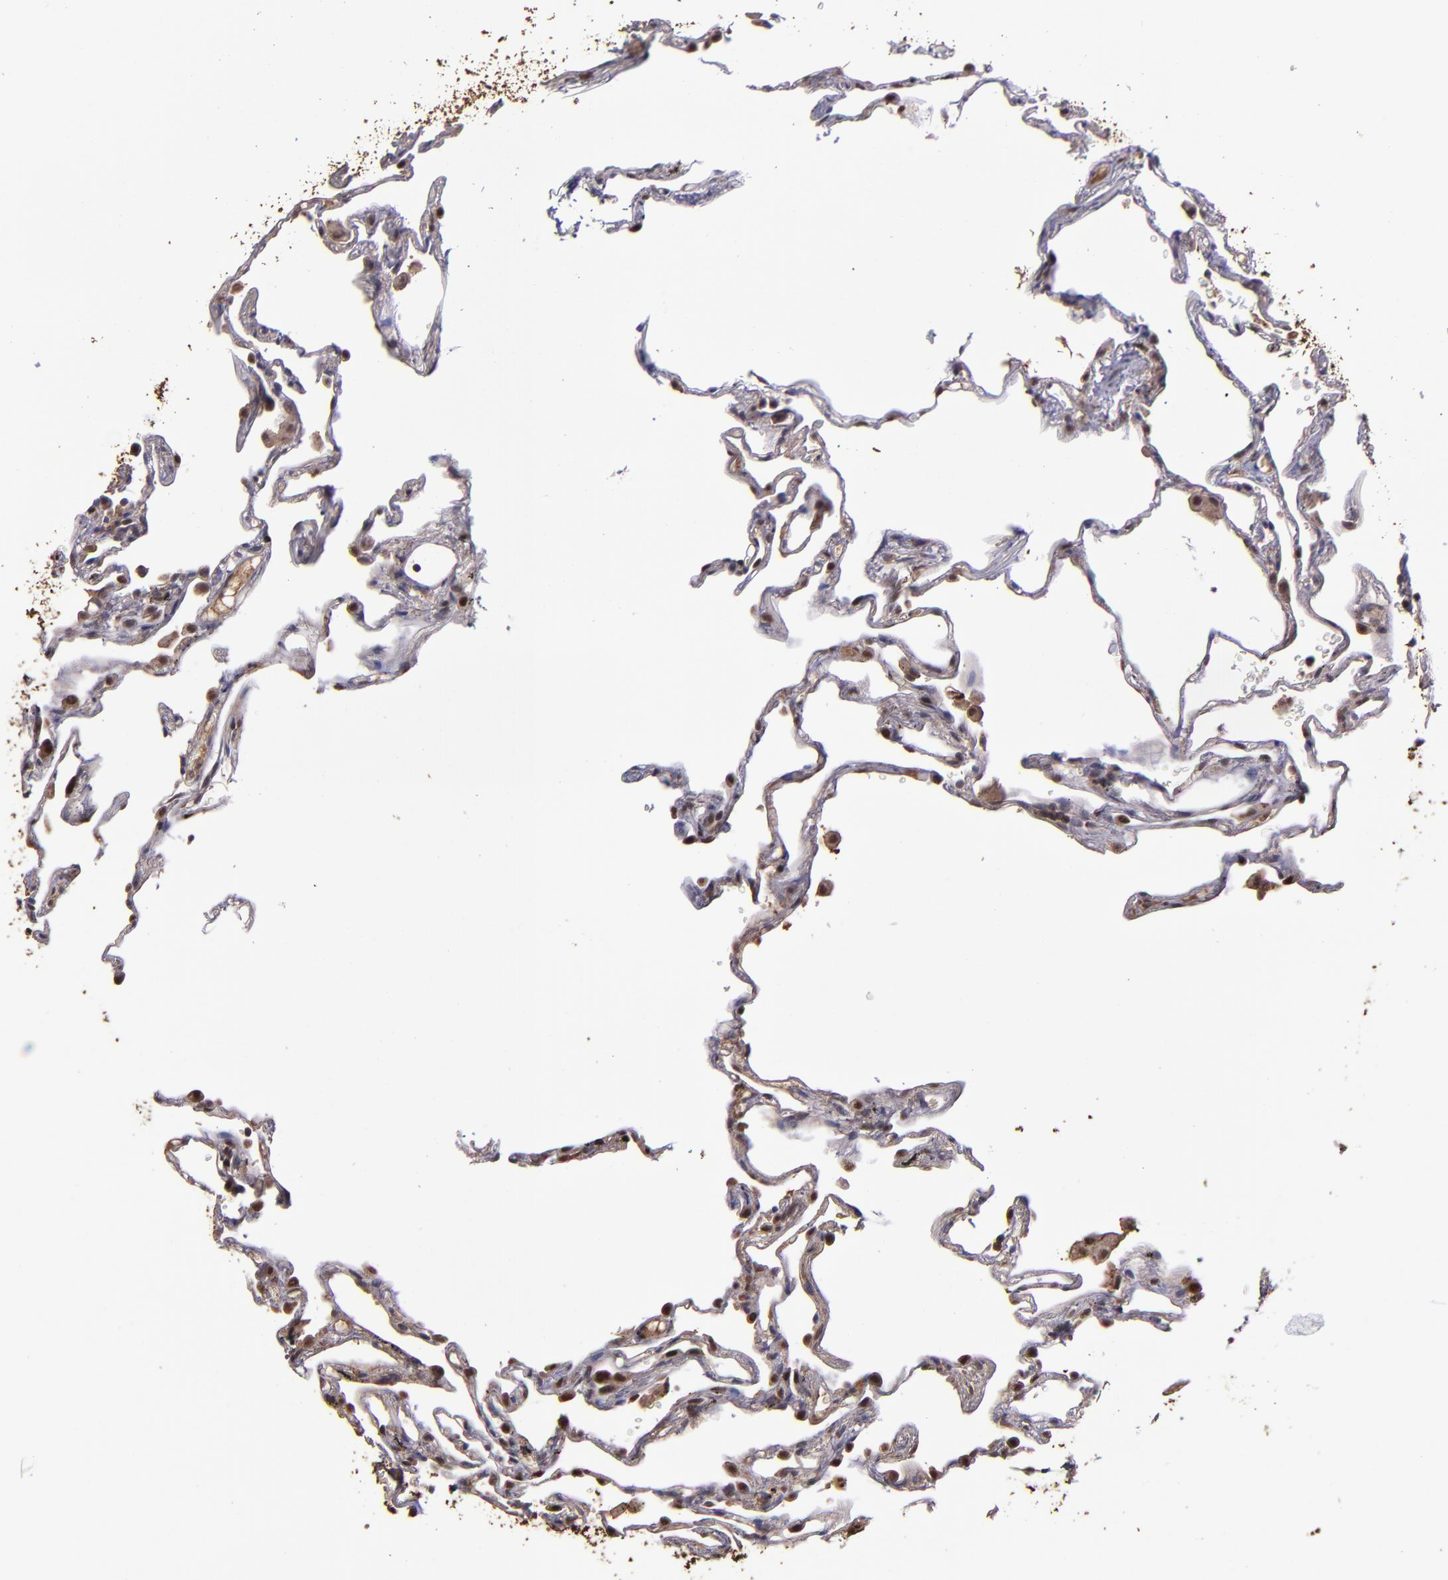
{"staining": {"intensity": "weak", "quantity": "<25%", "location": "nuclear"}, "tissue": "lung", "cell_type": "Alveolar cells", "image_type": "normal", "snomed": [{"axis": "morphology", "description": "Normal tissue, NOS"}, {"axis": "morphology", "description": "Inflammation, NOS"}, {"axis": "topography", "description": "Lung"}], "caption": "The image demonstrates no staining of alveolar cells in unremarkable lung. (DAB IHC with hematoxylin counter stain).", "gene": "SERPINF2", "patient": {"sex": "male", "age": 69}}